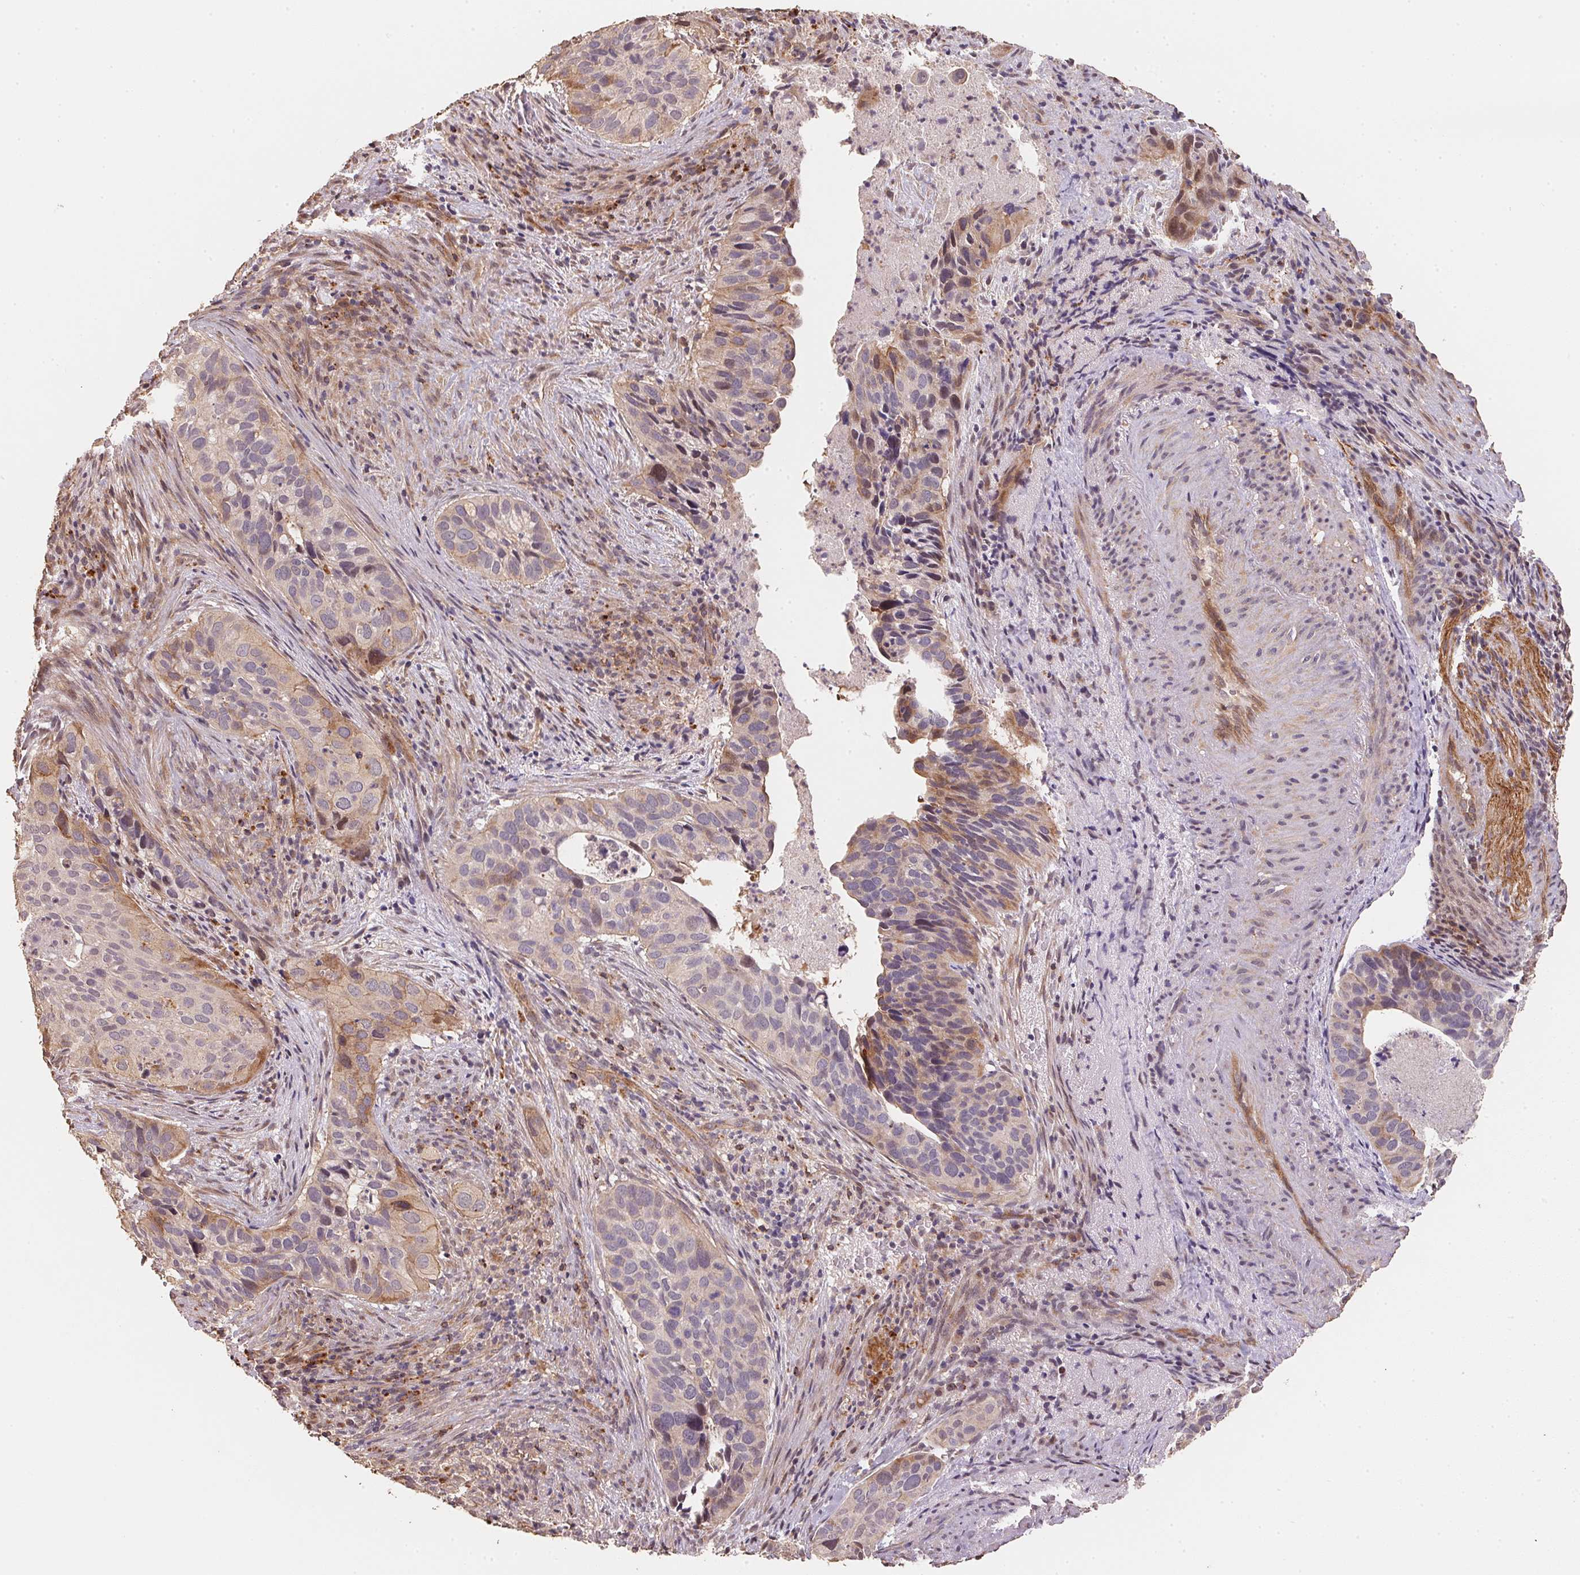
{"staining": {"intensity": "weak", "quantity": "<25%", "location": "cytoplasmic/membranous"}, "tissue": "cervical cancer", "cell_type": "Tumor cells", "image_type": "cancer", "snomed": [{"axis": "morphology", "description": "Squamous cell carcinoma, NOS"}, {"axis": "topography", "description": "Cervix"}], "caption": "Tumor cells are negative for protein expression in human cervical cancer (squamous cell carcinoma).", "gene": "TMEM222", "patient": {"sex": "female", "age": 38}}